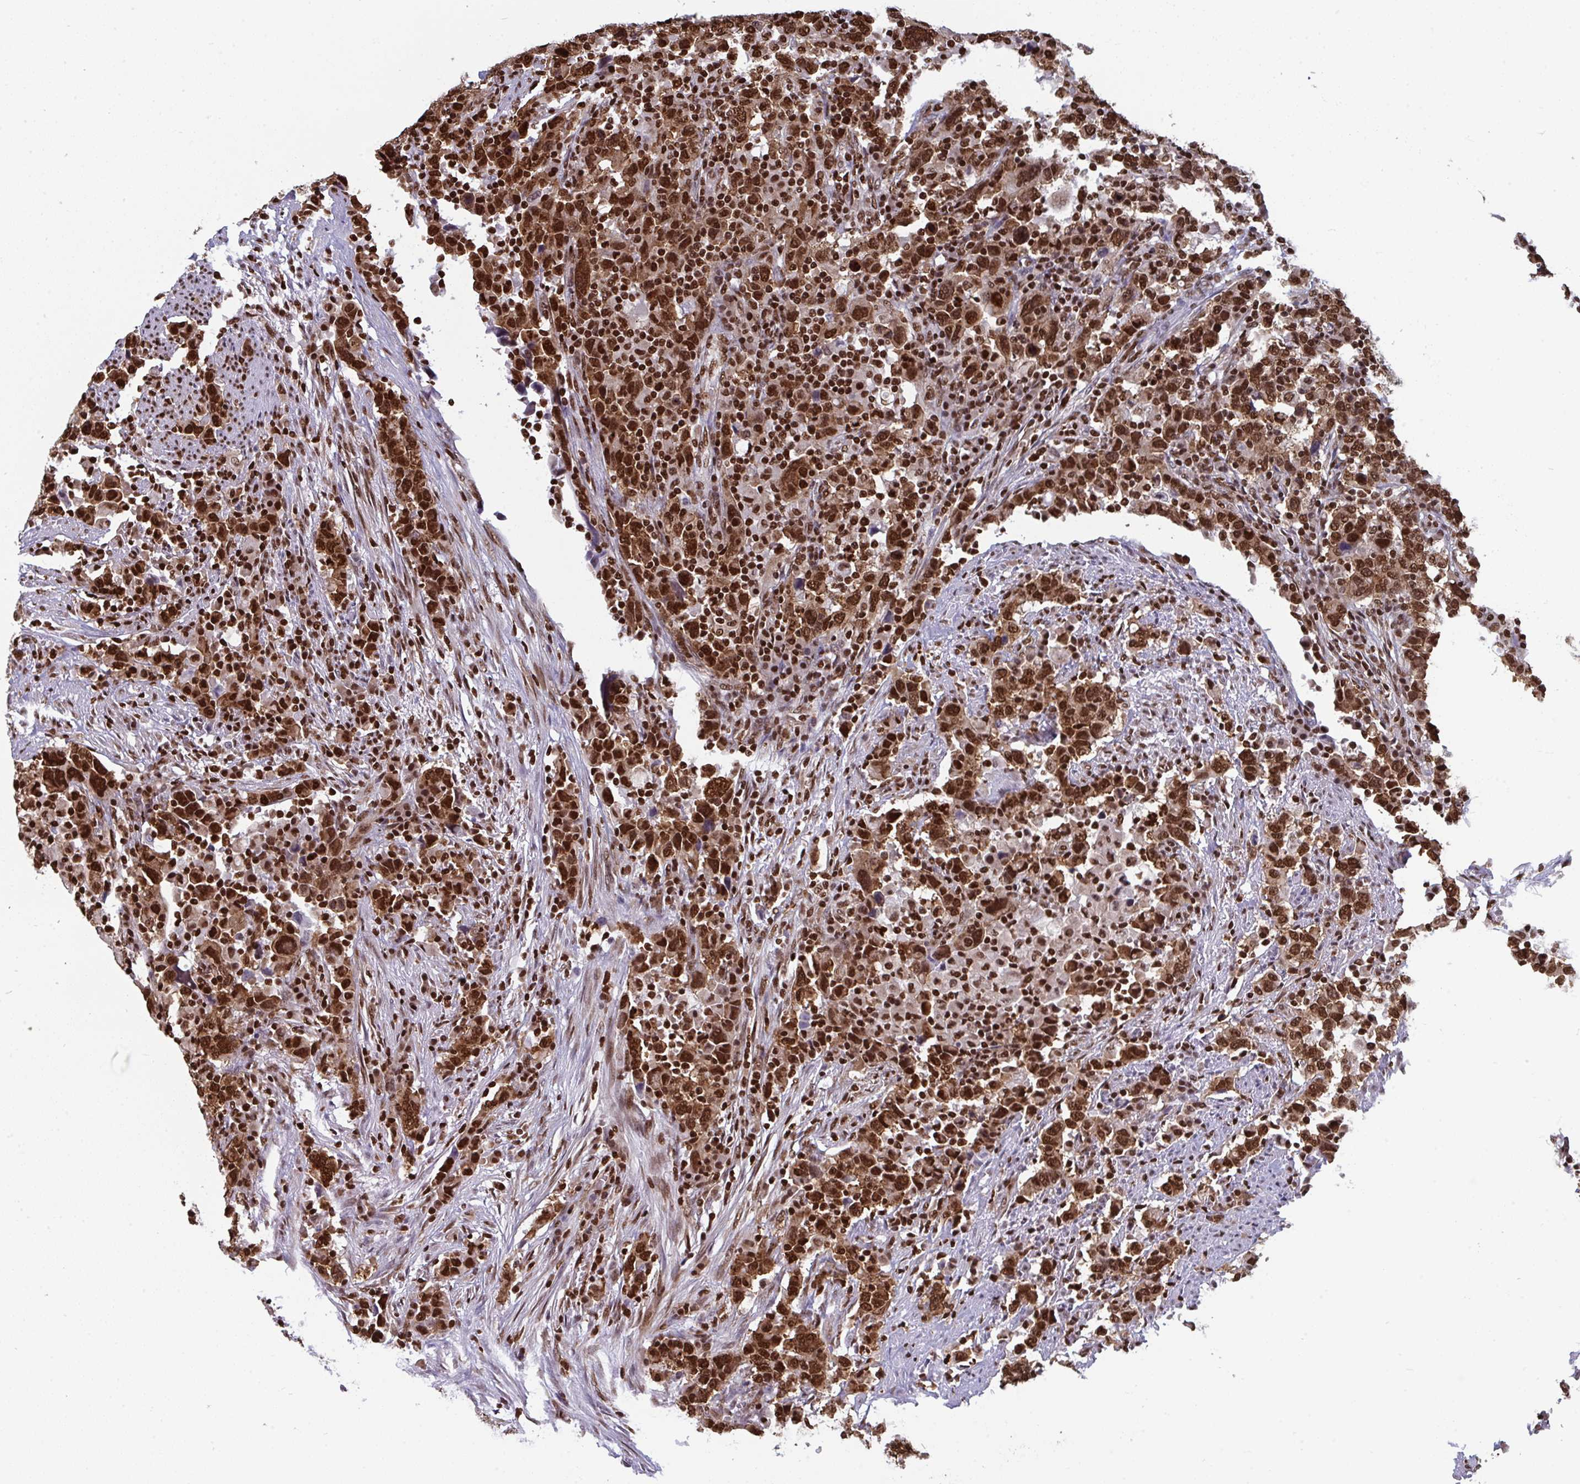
{"staining": {"intensity": "strong", "quantity": ">75%", "location": "nuclear"}, "tissue": "urothelial cancer", "cell_type": "Tumor cells", "image_type": "cancer", "snomed": [{"axis": "morphology", "description": "Urothelial carcinoma, High grade"}, {"axis": "topography", "description": "Urinary bladder"}], "caption": "Immunohistochemical staining of urothelial cancer shows high levels of strong nuclear positivity in approximately >75% of tumor cells.", "gene": "GAR1", "patient": {"sex": "male", "age": 61}}